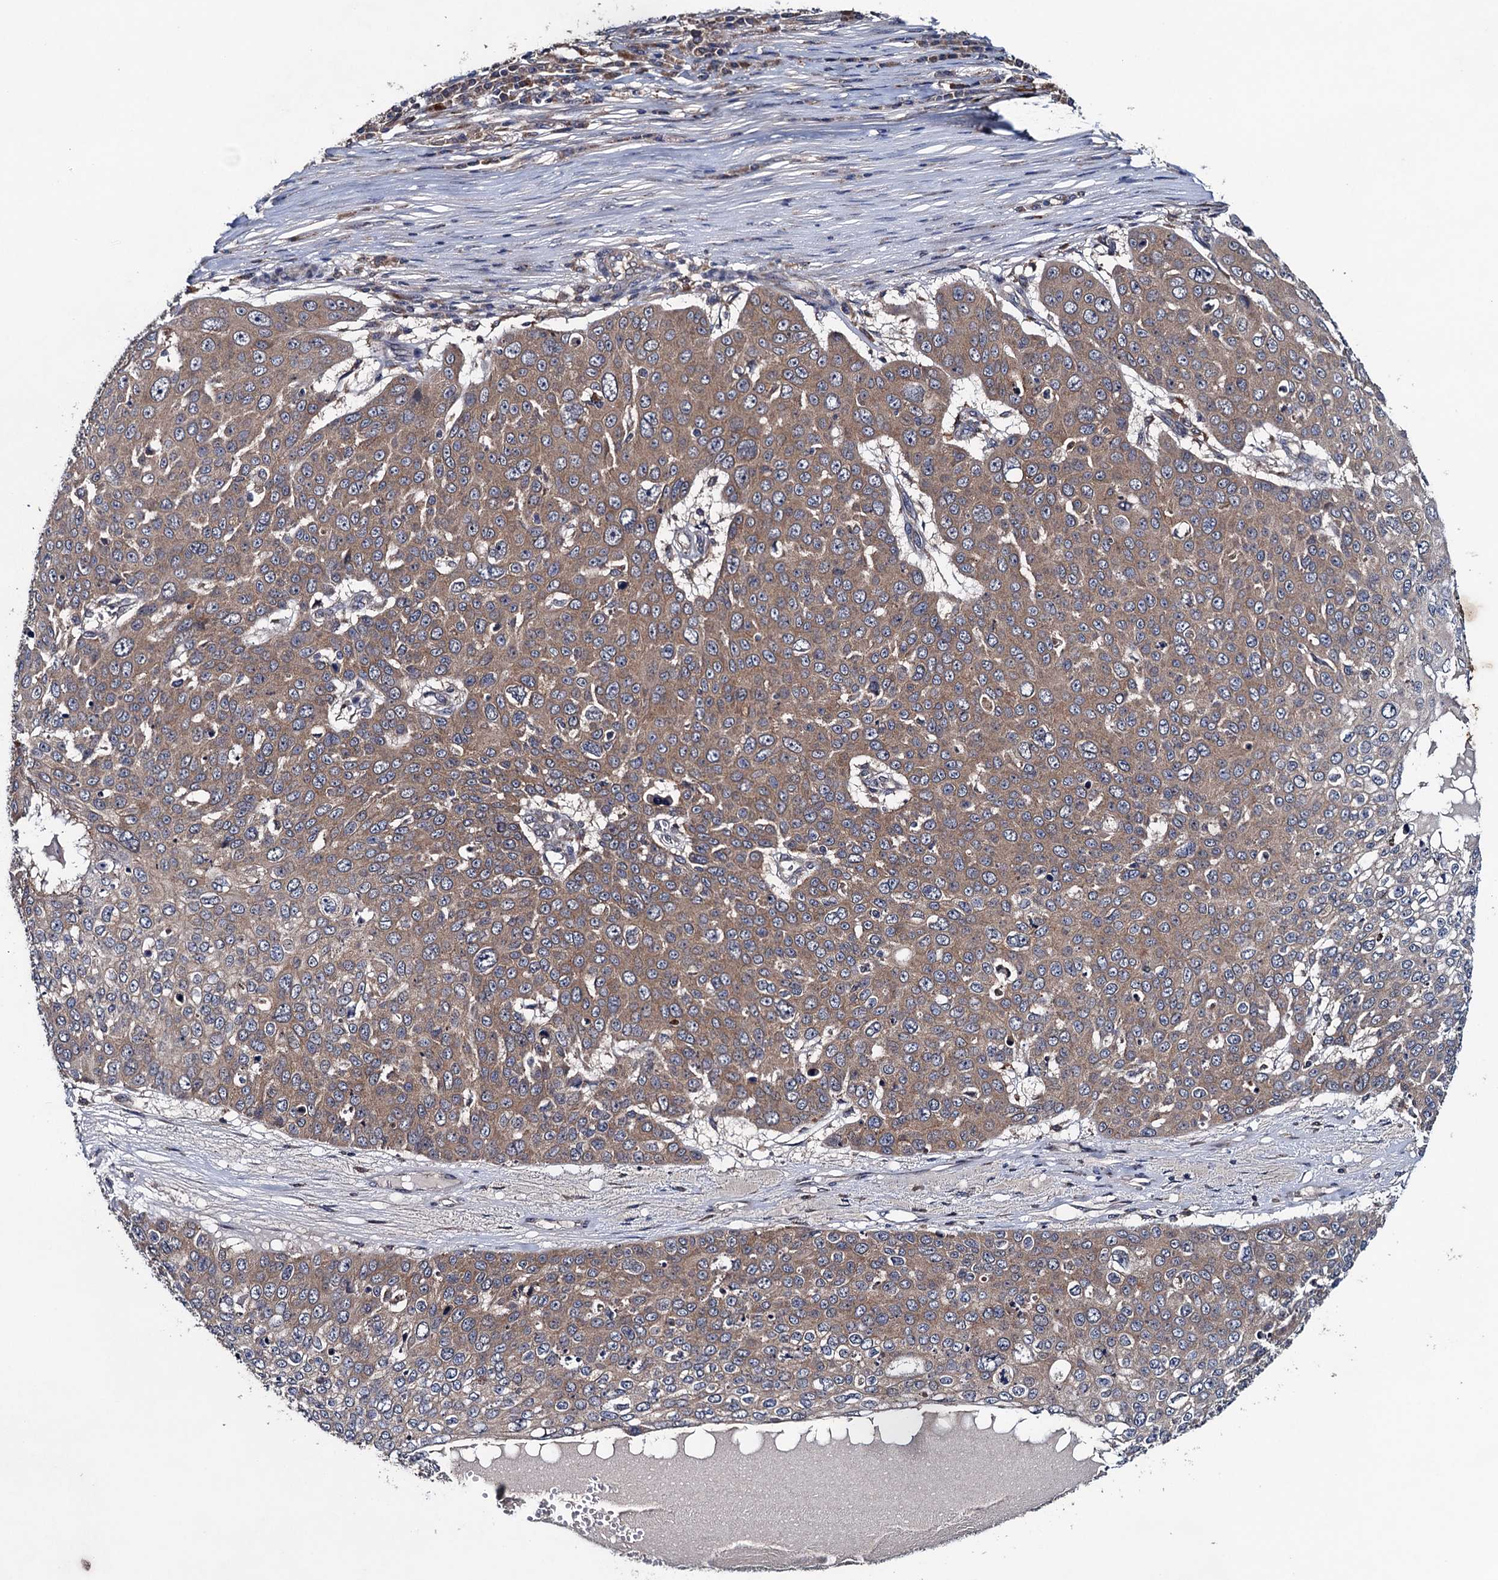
{"staining": {"intensity": "moderate", "quantity": ">75%", "location": "cytoplasmic/membranous"}, "tissue": "skin cancer", "cell_type": "Tumor cells", "image_type": "cancer", "snomed": [{"axis": "morphology", "description": "Squamous cell carcinoma, NOS"}, {"axis": "topography", "description": "Skin"}], "caption": "Approximately >75% of tumor cells in human skin cancer (squamous cell carcinoma) display moderate cytoplasmic/membranous protein expression as visualized by brown immunohistochemical staining.", "gene": "BLTP3B", "patient": {"sex": "male", "age": 71}}